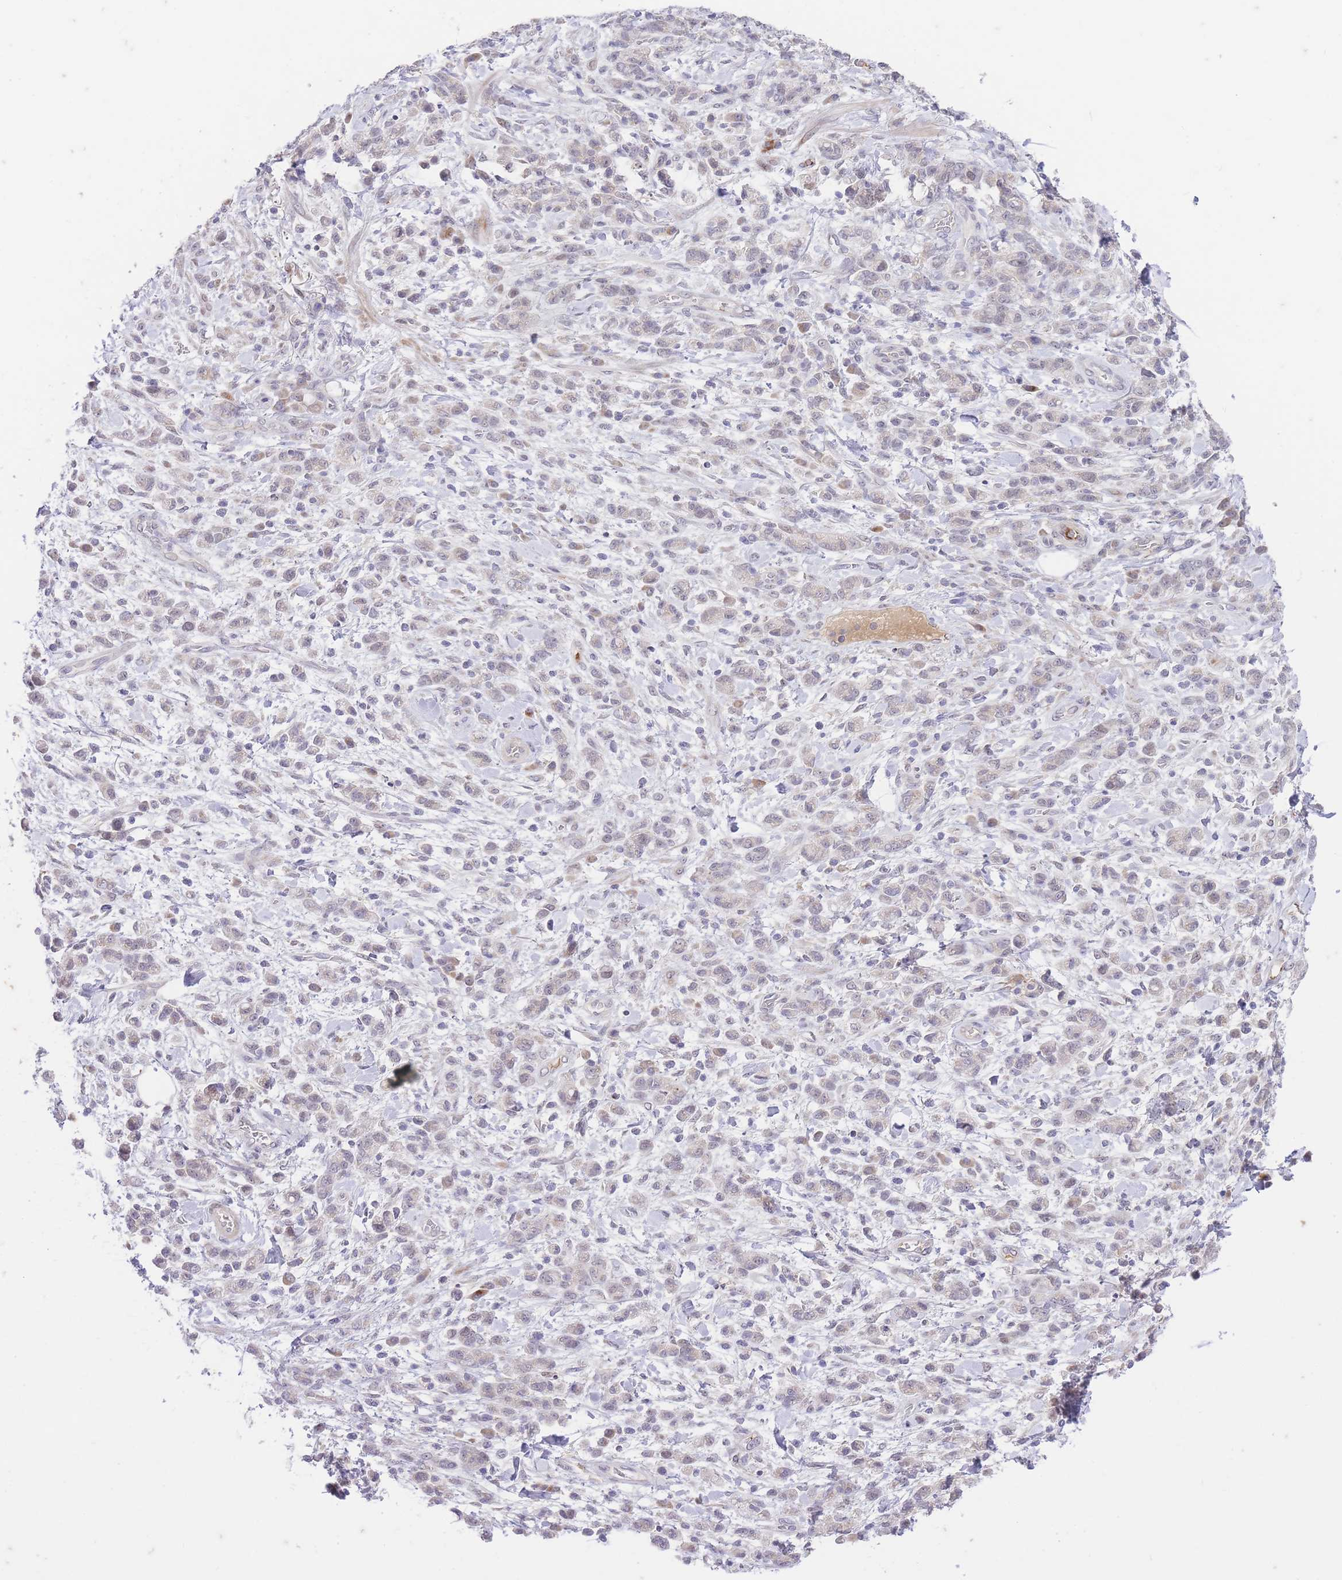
{"staining": {"intensity": "negative", "quantity": "none", "location": "none"}, "tissue": "stomach cancer", "cell_type": "Tumor cells", "image_type": "cancer", "snomed": [{"axis": "morphology", "description": "Adenocarcinoma, NOS"}, {"axis": "topography", "description": "Stomach"}], "caption": "The photomicrograph exhibits no significant positivity in tumor cells of stomach adenocarcinoma. Brightfield microscopy of IHC stained with DAB (brown) and hematoxylin (blue), captured at high magnification.", "gene": "SLC25A33", "patient": {"sex": "male", "age": 77}}